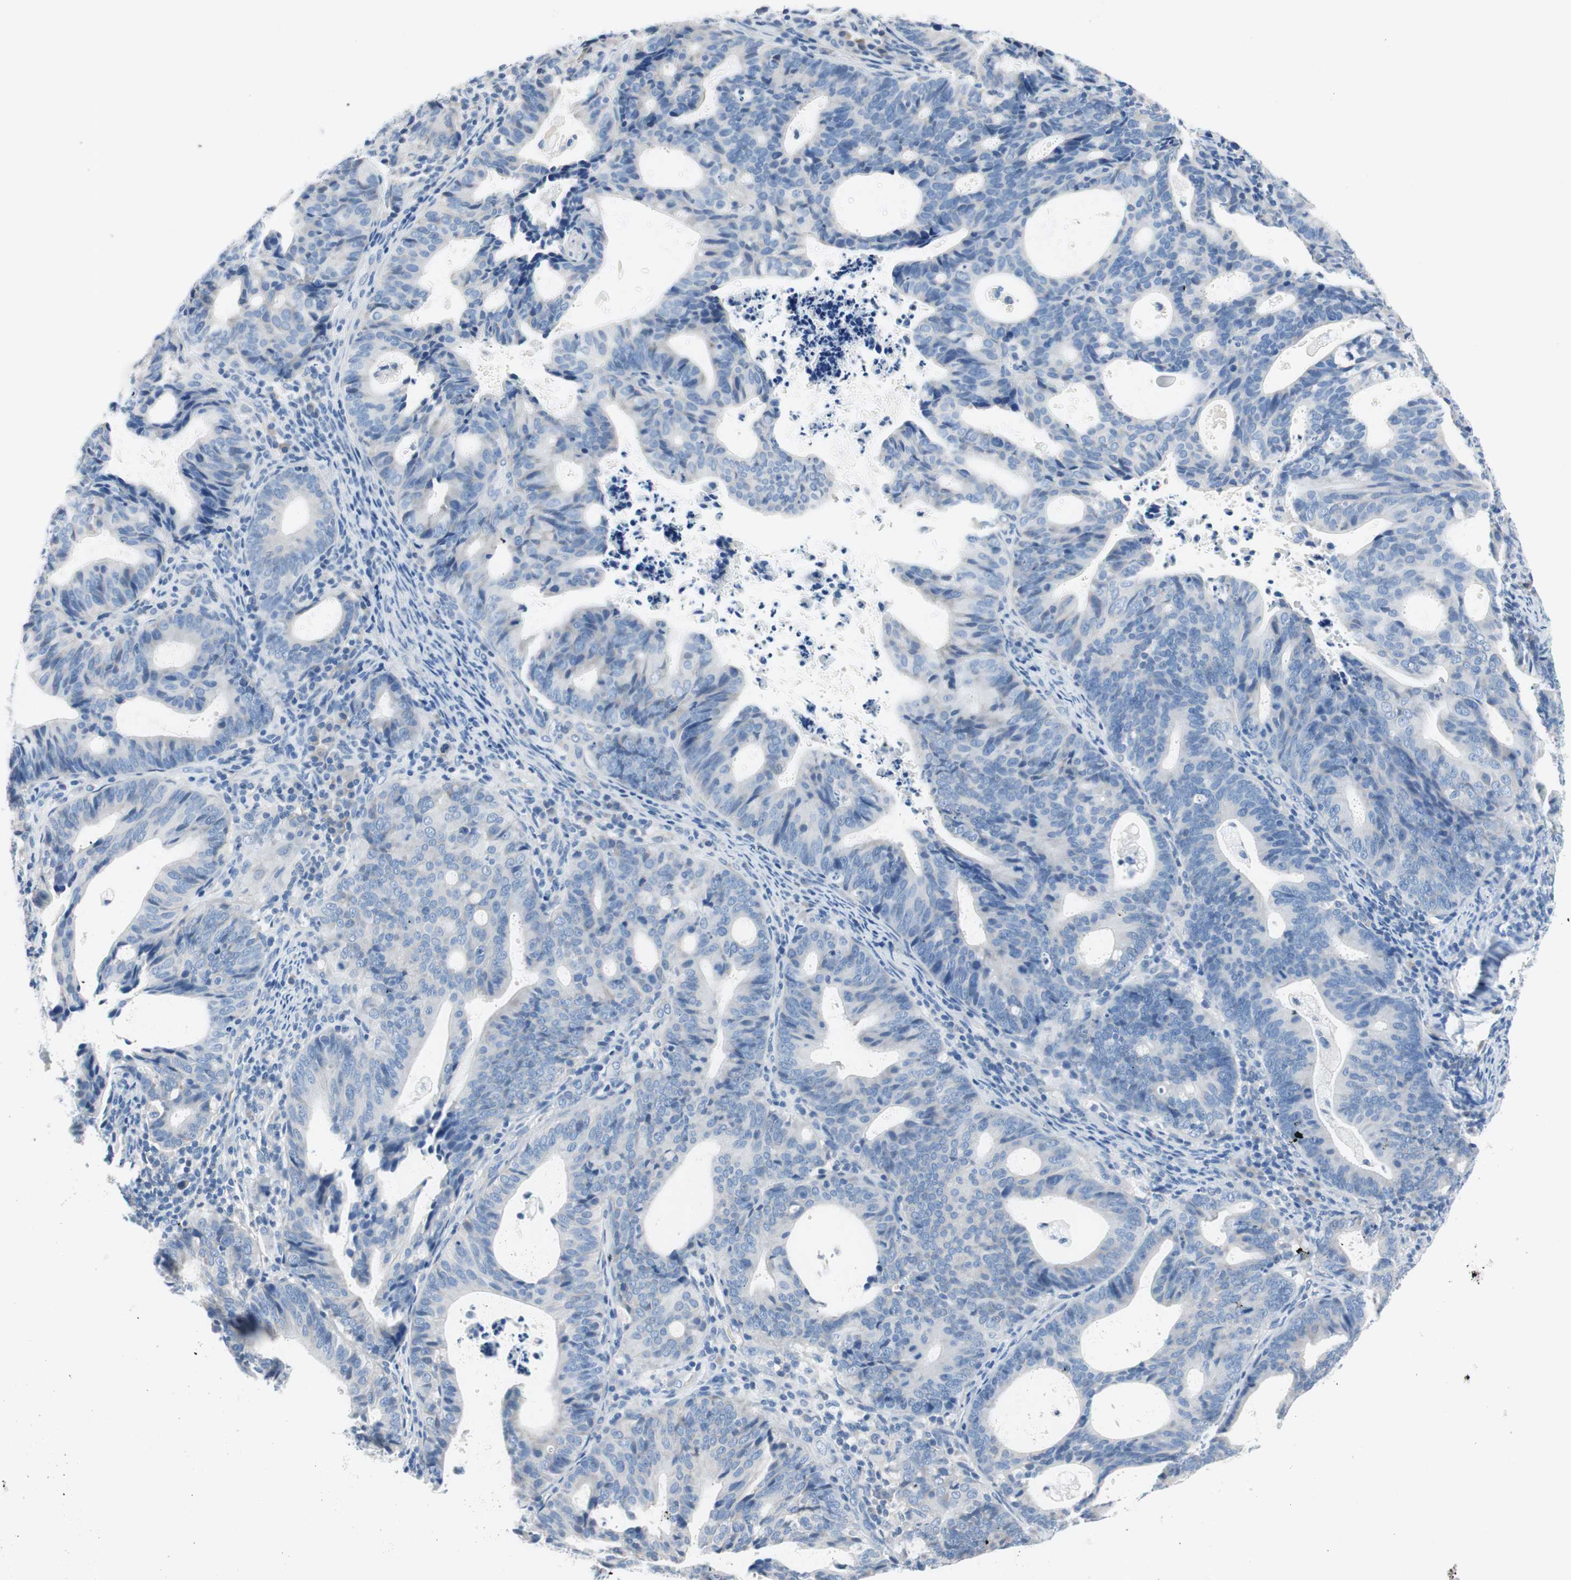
{"staining": {"intensity": "negative", "quantity": "none", "location": "none"}, "tissue": "endometrial cancer", "cell_type": "Tumor cells", "image_type": "cancer", "snomed": [{"axis": "morphology", "description": "Adenocarcinoma, NOS"}, {"axis": "topography", "description": "Uterus"}], "caption": "This is an IHC micrograph of human endometrial cancer. There is no expression in tumor cells.", "gene": "EVA1A", "patient": {"sex": "female", "age": 83}}